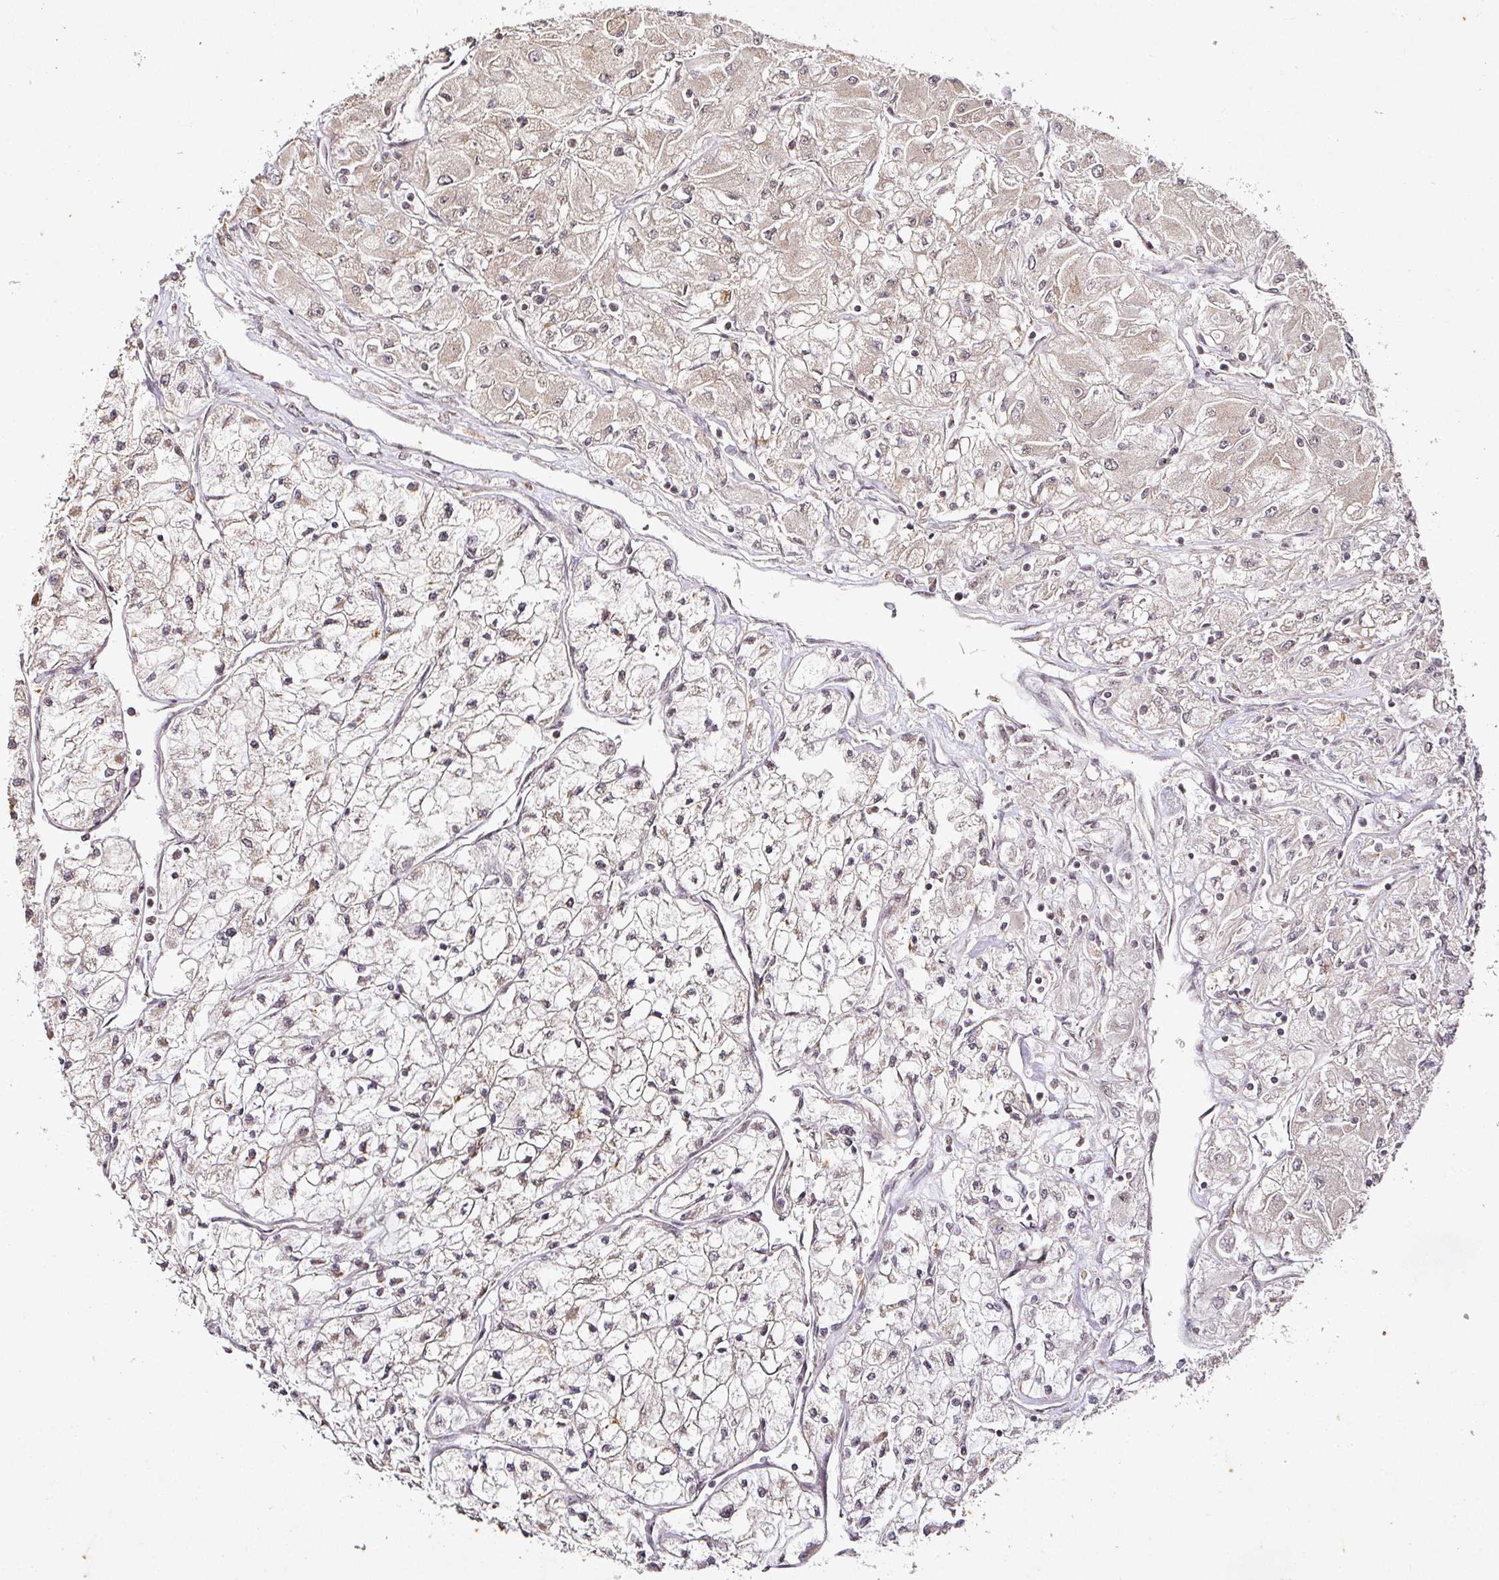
{"staining": {"intensity": "weak", "quantity": "25%-75%", "location": "cytoplasmic/membranous"}, "tissue": "renal cancer", "cell_type": "Tumor cells", "image_type": "cancer", "snomed": [{"axis": "morphology", "description": "Adenocarcinoma, NOS"}, {"axis": "topography", "description": "Kidney"}], "caption": "DAB immunohistochemical staining of adenocarcinoma (renal) exhibits weak cytoplasmic/membranous protein positivity in approximately 25%-75% of tumor cells.", "gene": "CAPN5", "patient": {"sex": "male", "age": 80}}